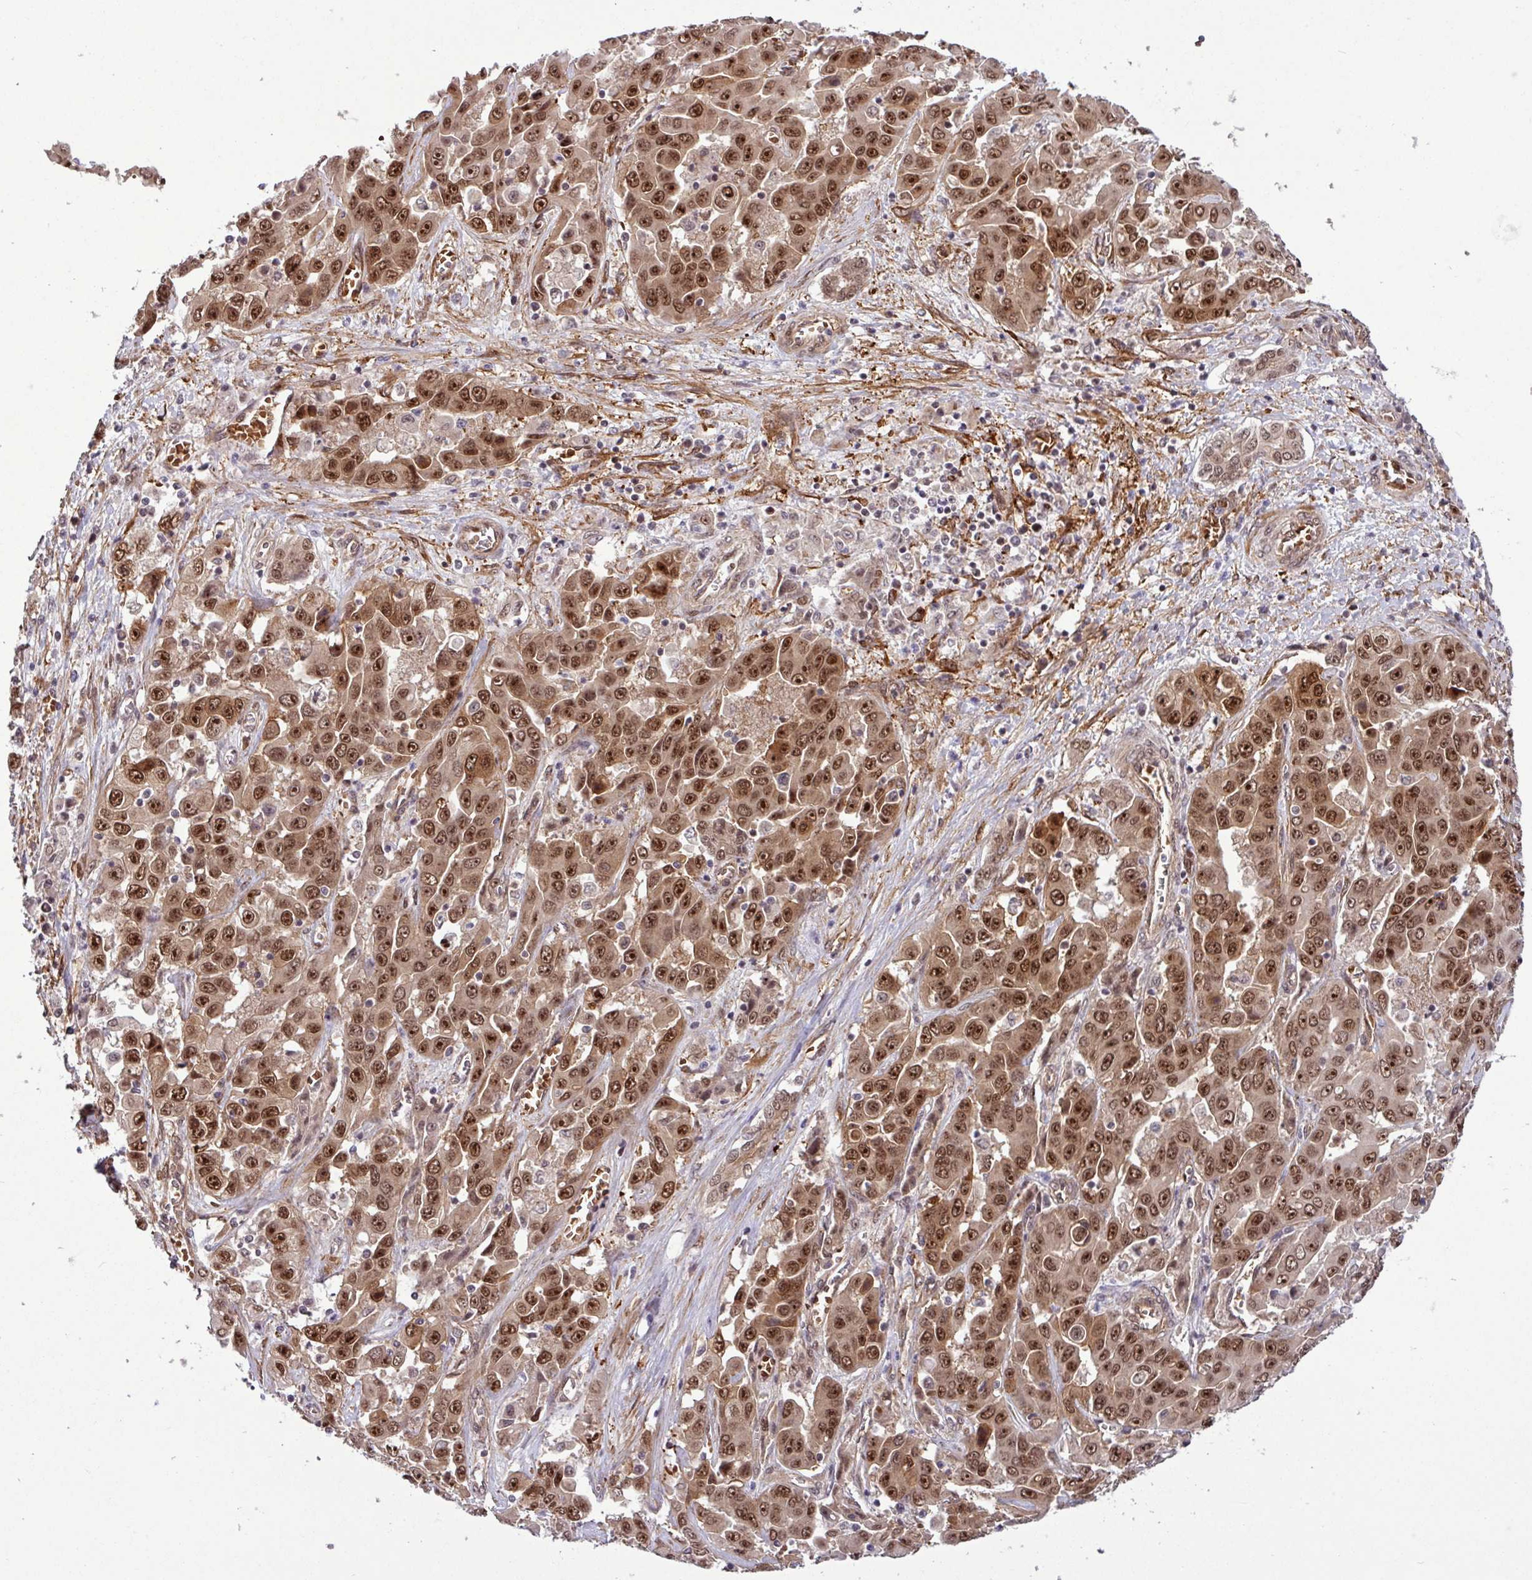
{"staining": {"intensity": "moderate", "quantity": ">75%", "location": "cytoplasmic/membranous,nuclear"}, "tissue": "liver cancer", "cell_type": "Tumor cells", "image_type": "cancer", "snomed": [{"axis": "morphology", "description": "Cholangiocarcinoma"}, {"axis": "topography", "description": "Liver"}], "caption": "This photomicrograph reveals immunohistochemistry (IHC) staining of human liver cancer, with medium moderate cytoplasmic/membranous and nuclear expression in approximately >75% of tumor cells.", "gene": "C7orf50", "patient": {"sex": "female", "age": 52}}